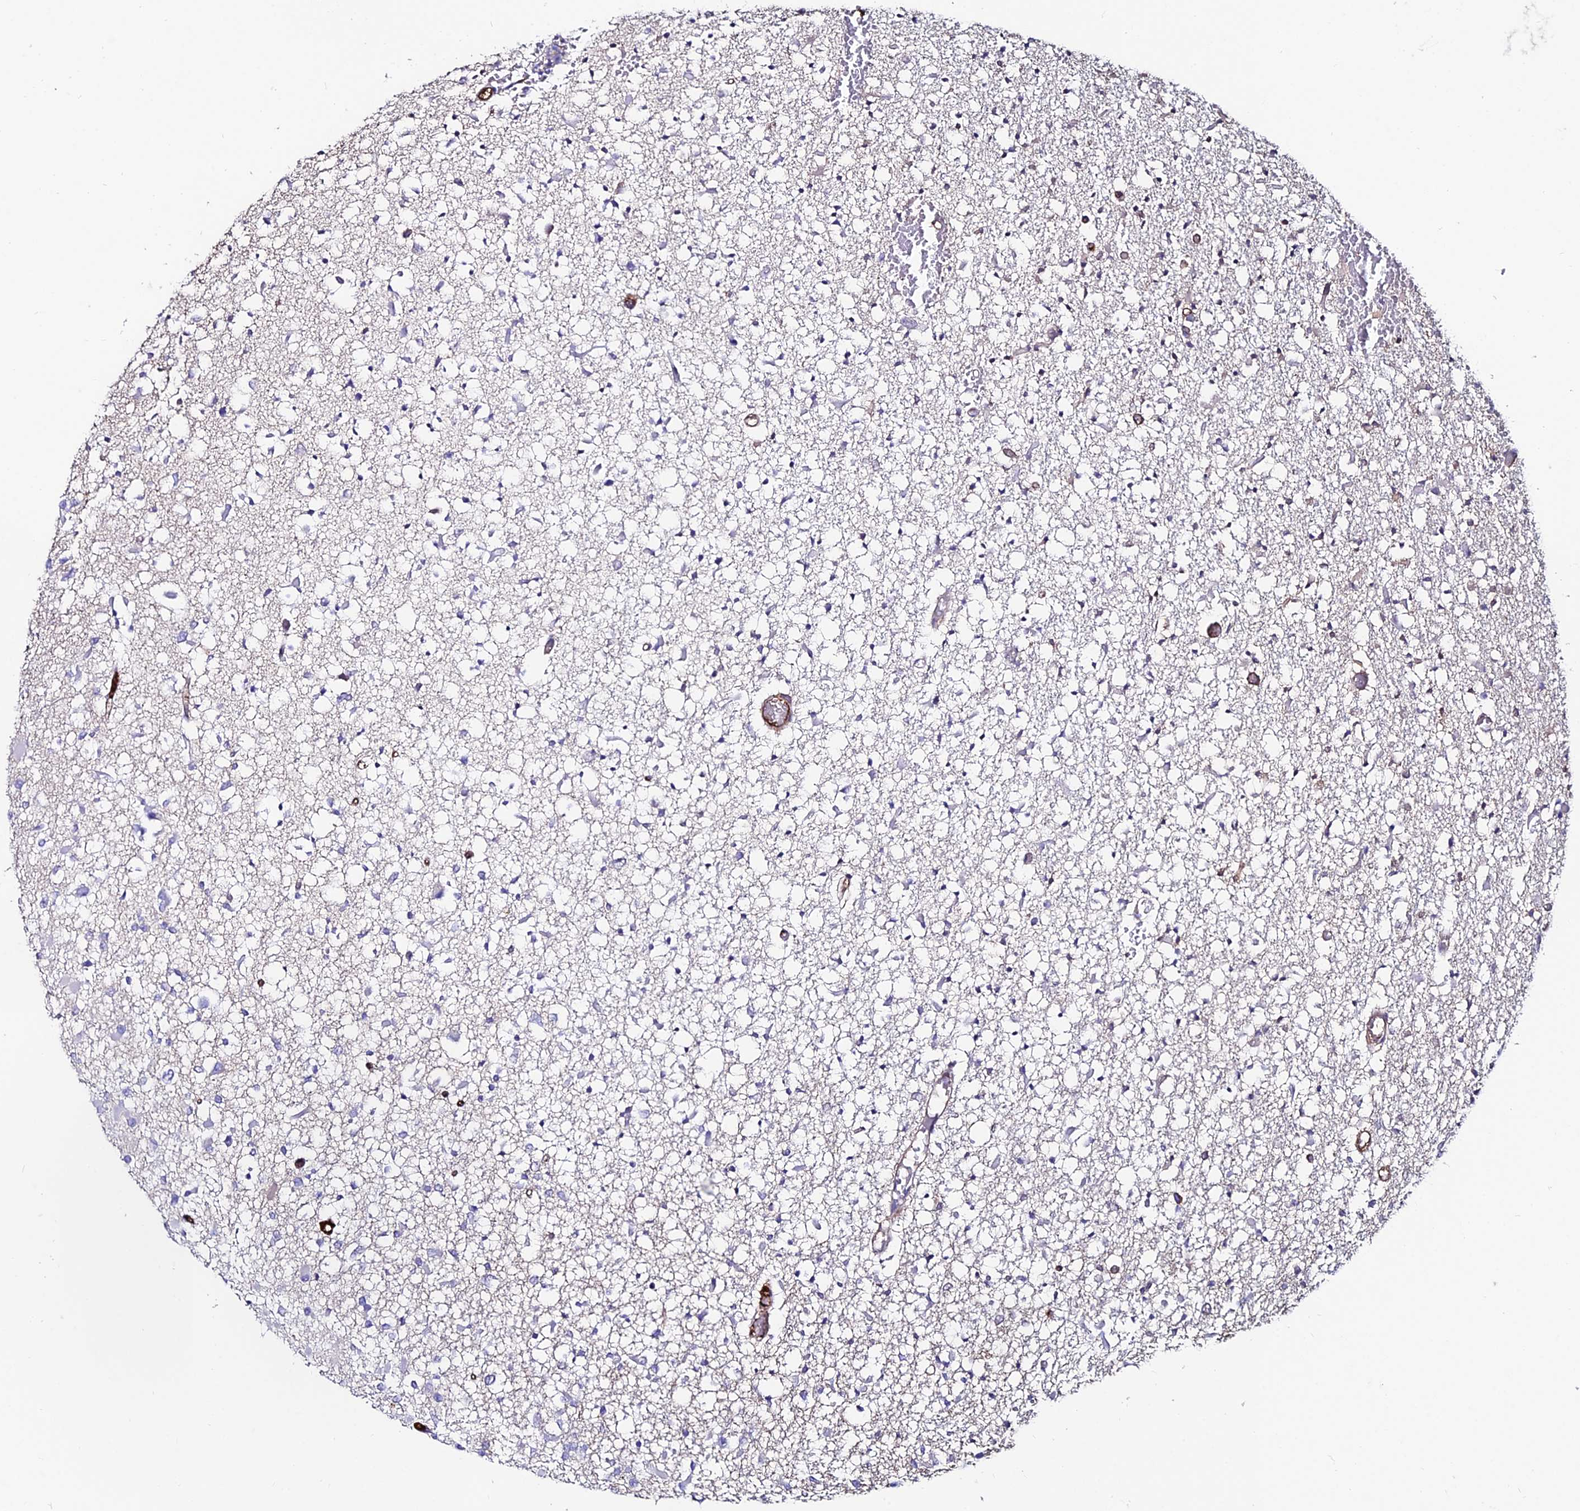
{"staining": {"intensity": "negative", "quantity": "none", "location": "none"}, "tissue": "glioma", "cell_type": "Tumor cells", "image_type": "cancer", "snomed": [{"axis": "morphology", "description": "Glioma, malignant, Low grade"}, {"axis": "topography", "description": "Brain"}], "caption": "This is a photomicrograph of immunohistochemistry (IHC) staining of malignant glioma (low-grade), which shows no positivity in tumor cells.", "gene": "SLC25A16", "patient": {"sex": "female", "age": 22}}